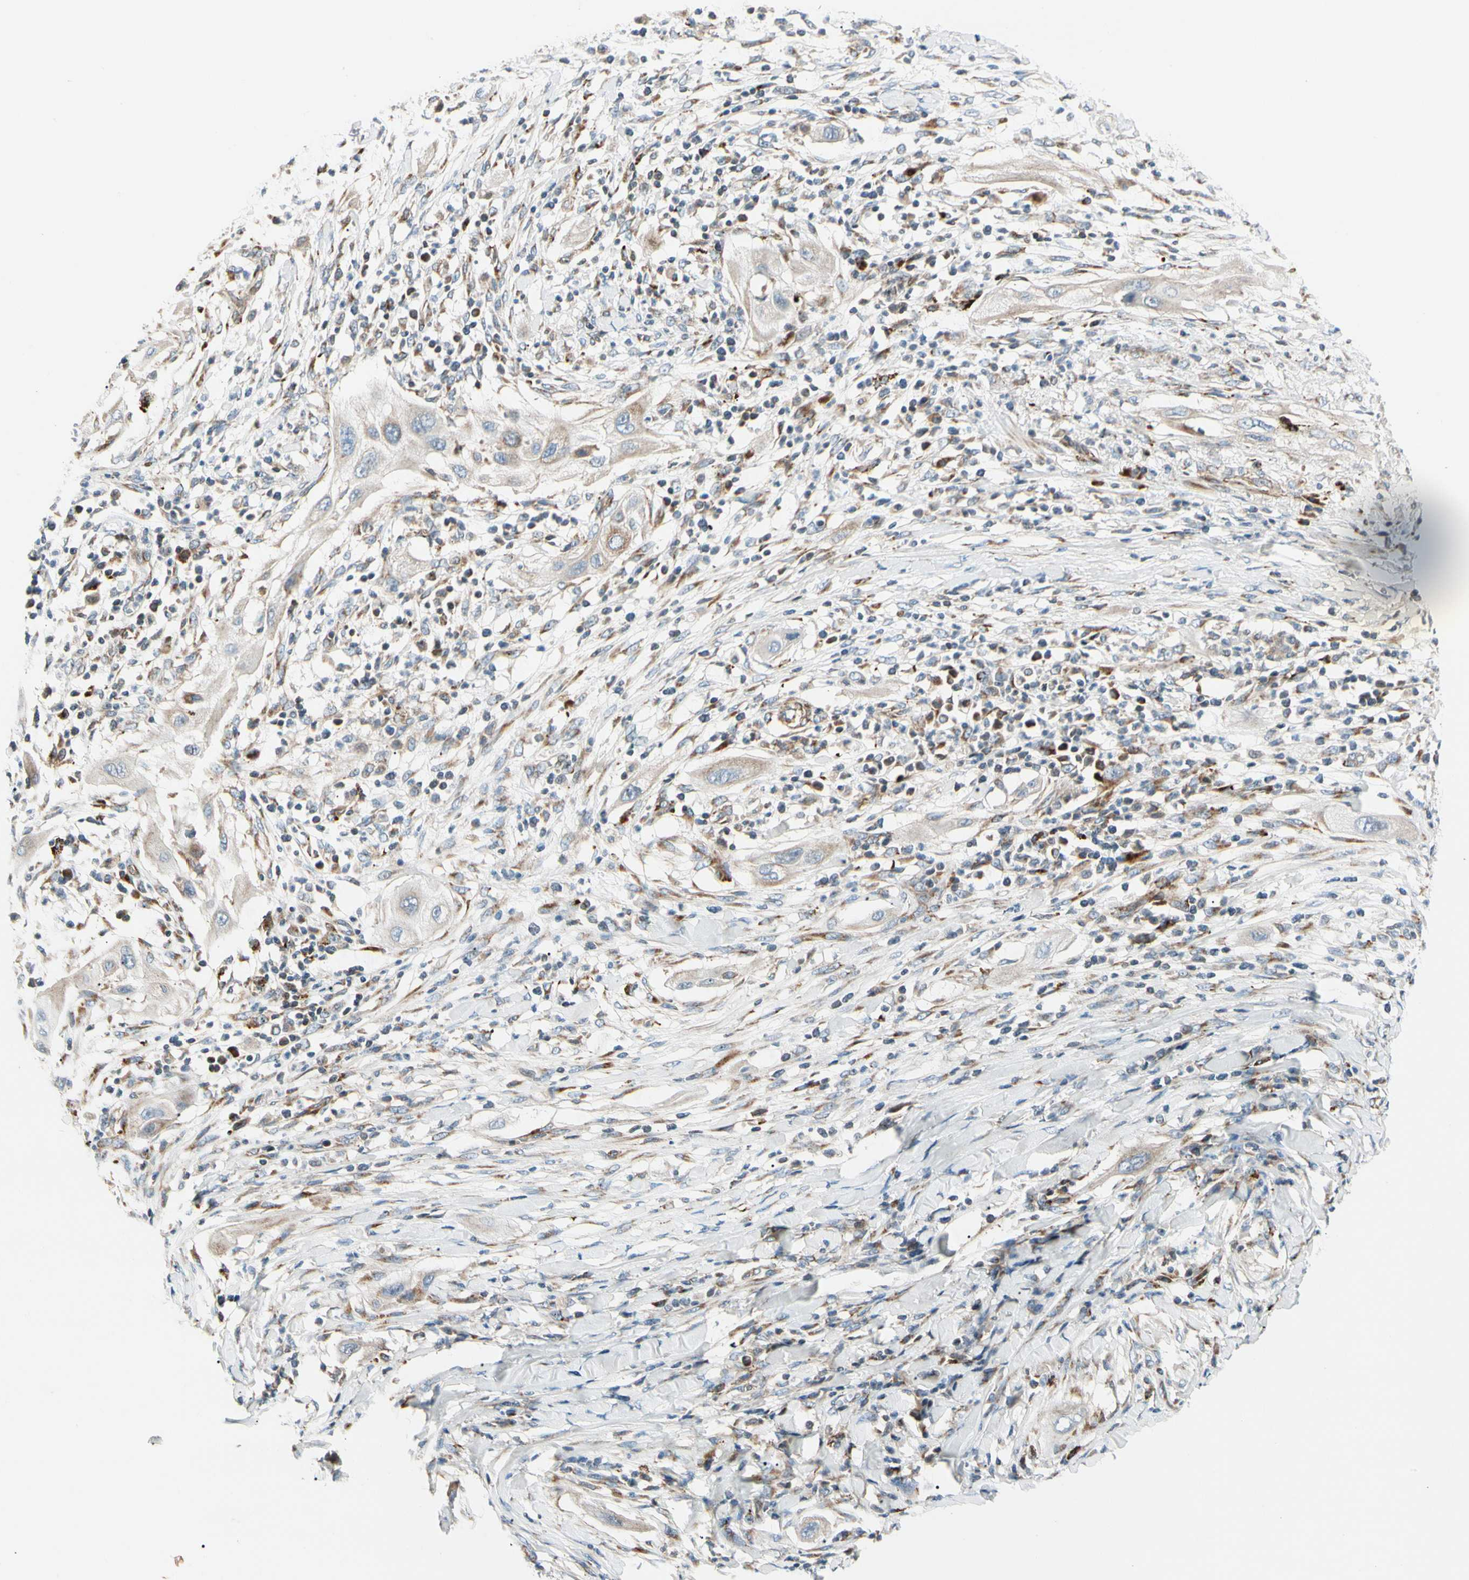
{"staining": {"intensity": "weak", "quantity": ">75%", "location": "cytoplasmic/membranous"}, "tissue": "lung cancer", "cell_type": "Tumor cells", "image_type": "cancer", "snomed": [{"axis": "morphology", "description": "Squamous cell carcinoma, NOS"}, {"axis": "topography", "description": "Lung"}], "caption": "Brown immunohistochemical staining in human lung squamous cell carcinoma reveals weak cytoplasmic/membranous staining in about >75% of tumor cells. The staining was performed using DAB to visualize the protein expression in brown, while the nuclei were stained in blue with hematoxylin (Magnification: 20x).", "gene": "MRPL9", "patient": {"sex": "female", "age": 47}}